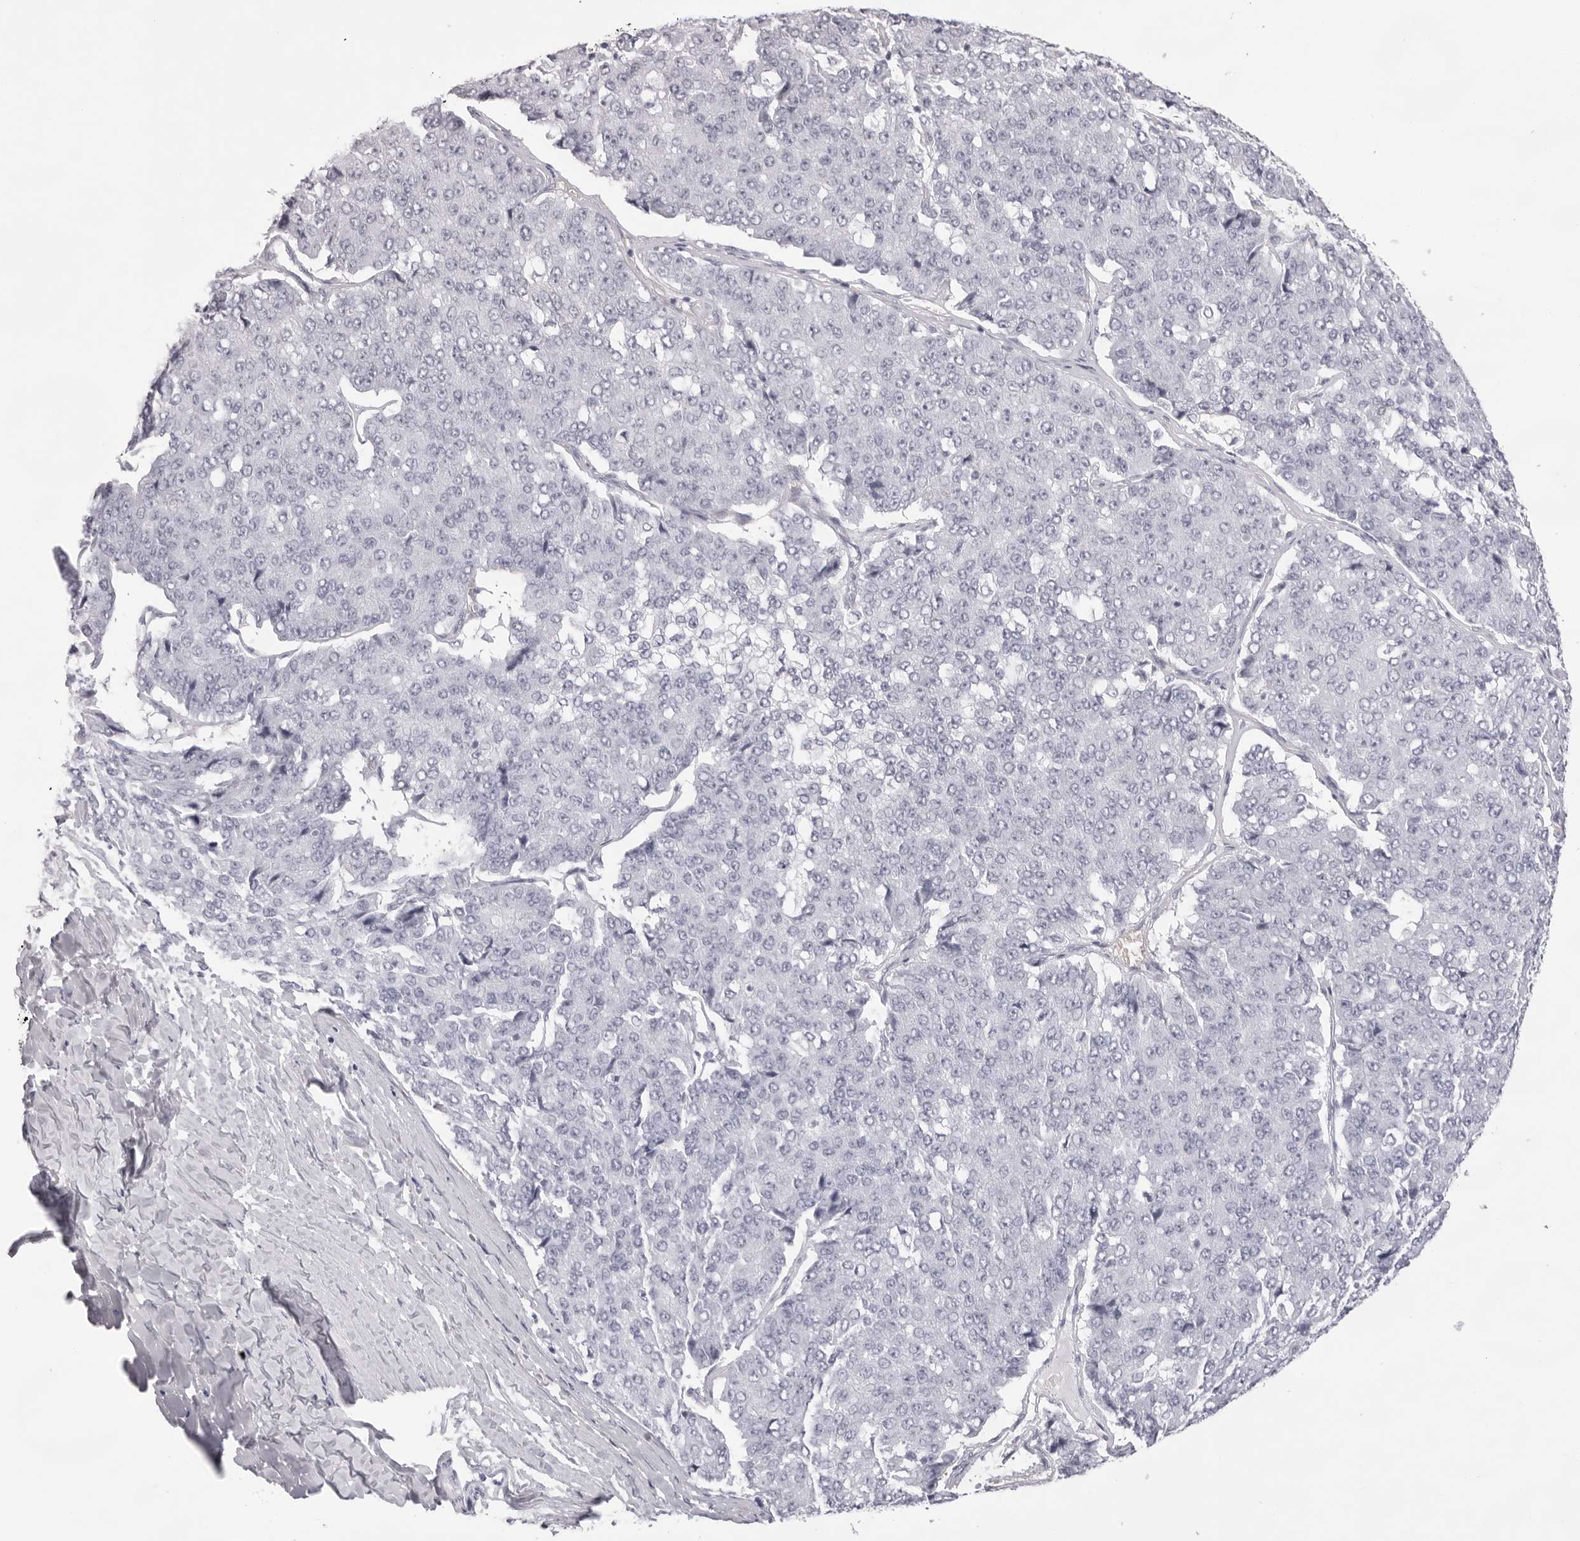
{"staining": {"intensity": "negative", "quantity": "none", "location": "none"}, "tissue": "pancreatic cancer", "cell_type": "Tumor cells", "image_type": "cancer", "snomed": [{"axis": "morphology", "description": "Adenocarcinoma, NOS"}, {"axis": "topography", "description": "Pancreas"}], "caption": "Micrograph shows no significant protein staining in tumor cells of adenocarcinoma (pancreatic). (DAB (3,3'-diaminobenzidine) immunohistochemistry (IHC) with hematoxylin counter stain).", "gene": "SPTA1", "patient": {"sex": "male", "age": 50}}